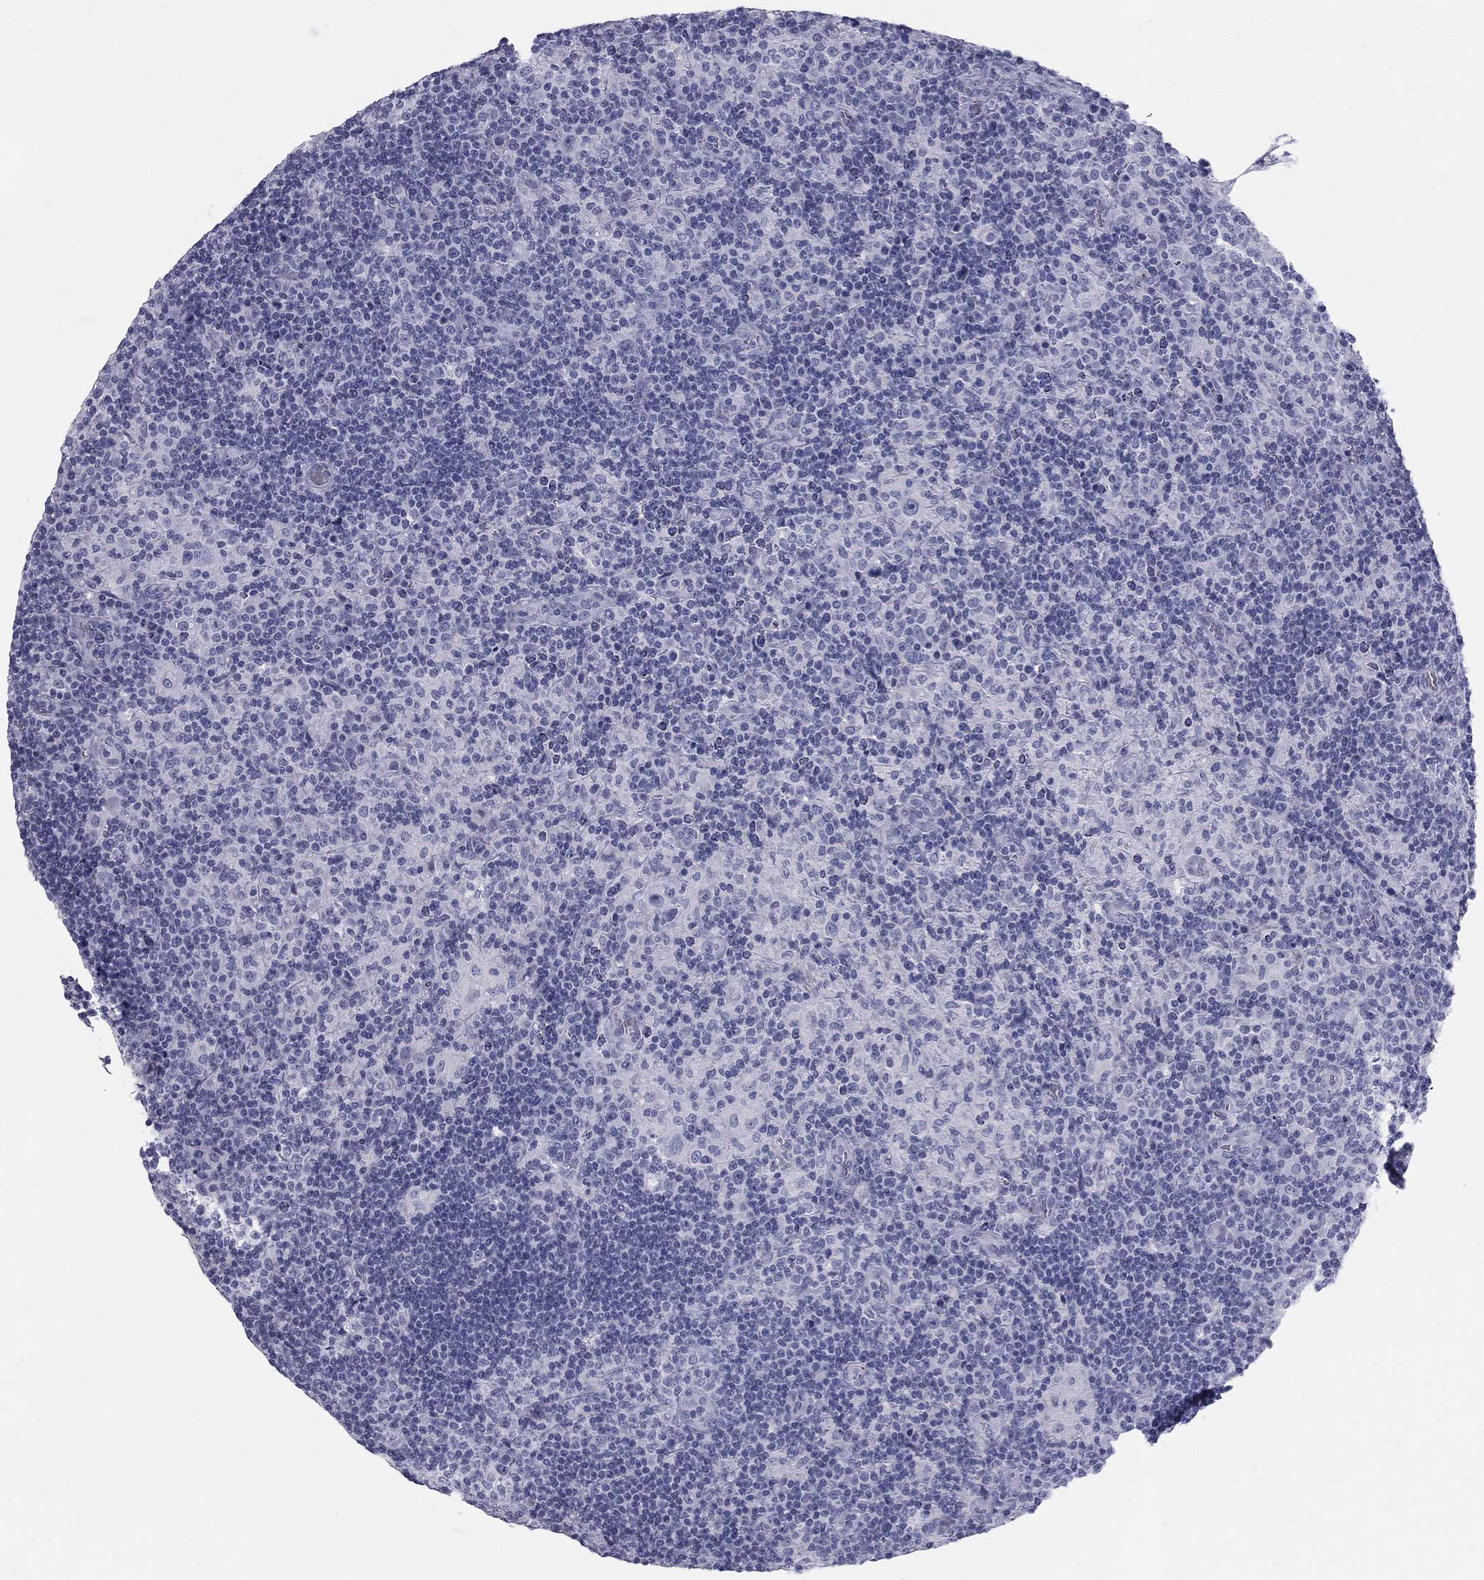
{"staining": {"intensity": "negative", "quantity": "none", "location": "none"}, "tissue": "lymphoma", "cell_type": "Tumor cells", "image_type": "cancer", "snomed": [{"axis": "morphology", "description": "Hodgkin's disease, NOS"}, {"axis": "topography", "description": "Lymph node"}], "caption": "Immunohistochemistry photomicrograph of Hodgkin's disease stained for a protein (brown), which reveals no staining in tumor cells. Nuclei are stained in blue.", "gene": "SULT2B1", "patient": {"sex": "male", "age": 70}}